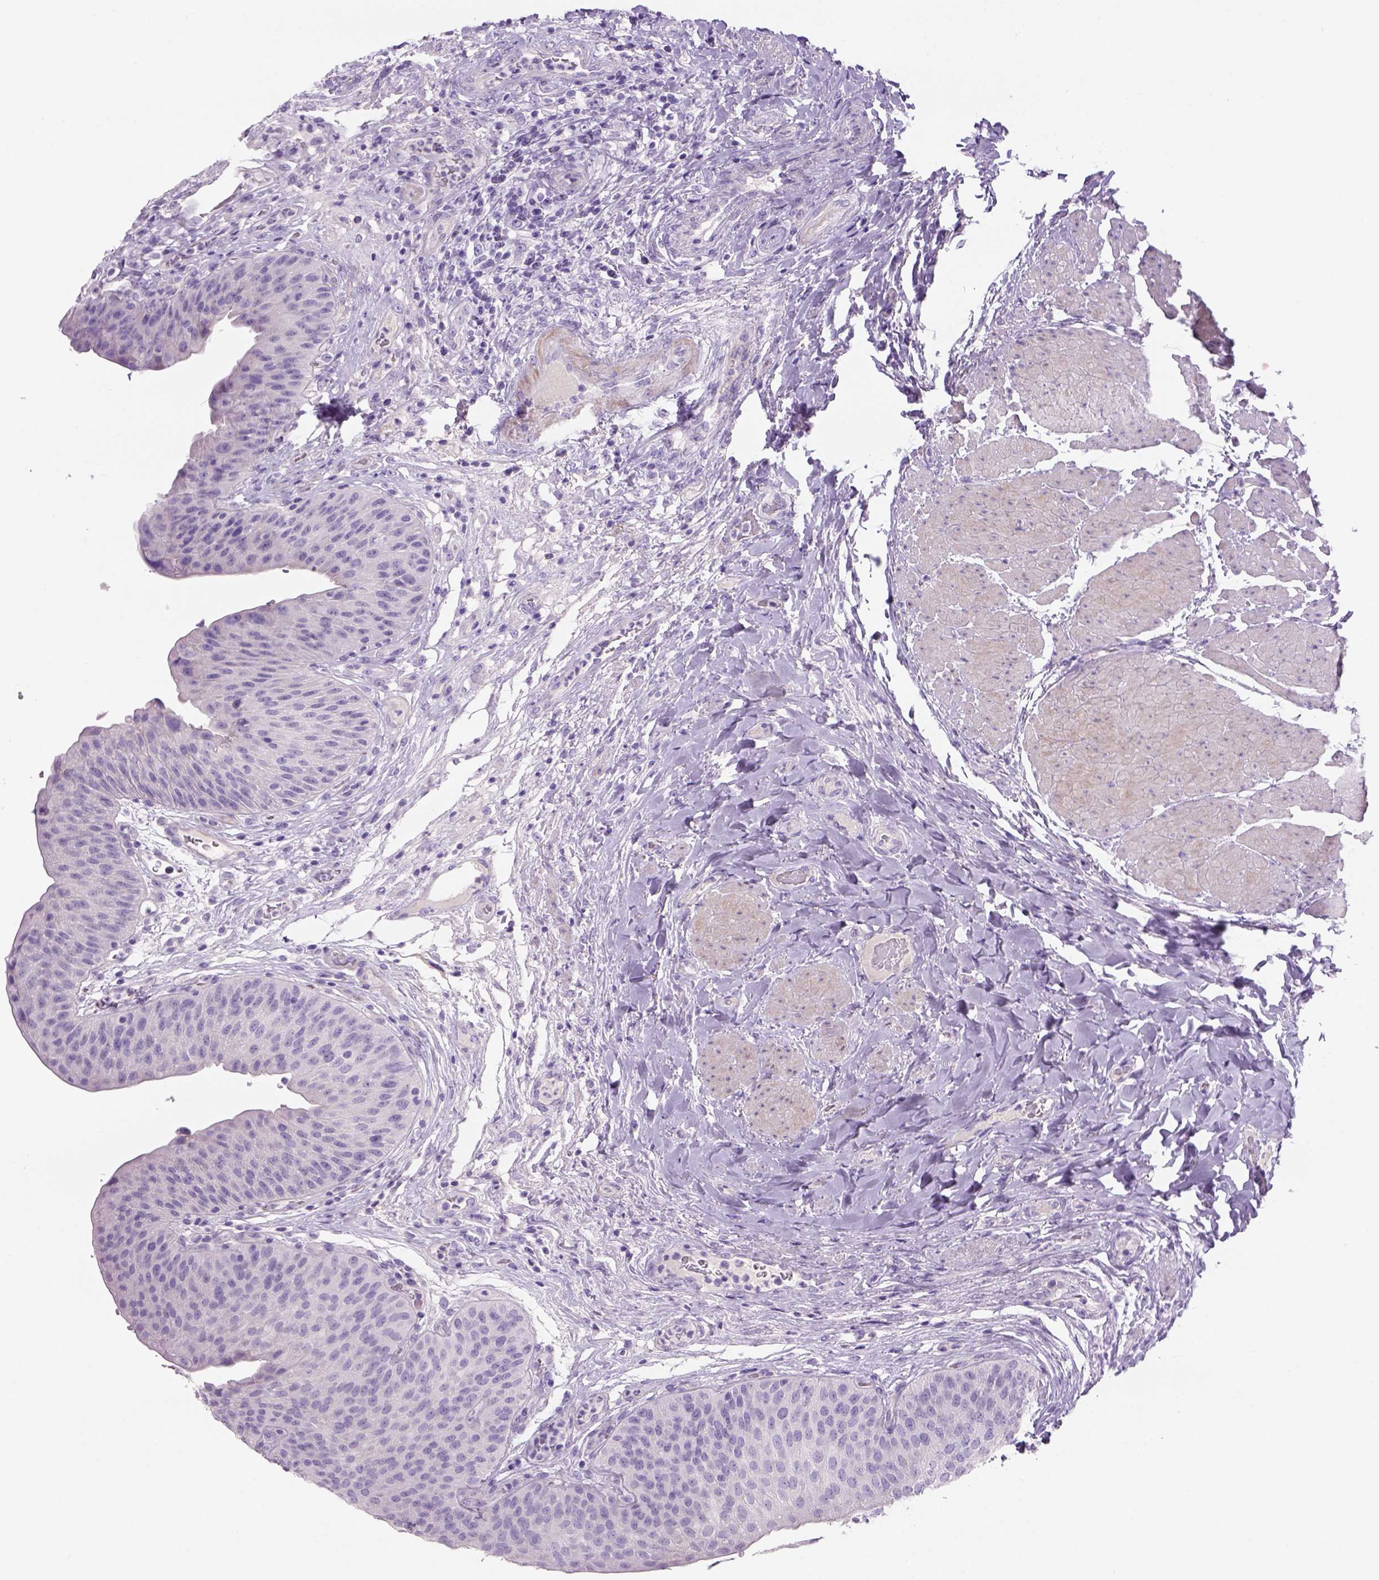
{"staining": {"intensity": "negative", "quantity": "none", "location": "none"}, "tissue": "urinary bladder", "cell_type": "Urothelial cells", "image_type": "normal", "snomed": [{"axis": "morphology", "description": "Normal tissue, NOS"}, {"axis": "topography", "description": "Urinary bladder"}], "caption": "The histopathology image displays no staining of urothelial cells in unremarkable urinary bladder.", "gene": "TENM4", "patient": {"sex": "male", "age": 66}}